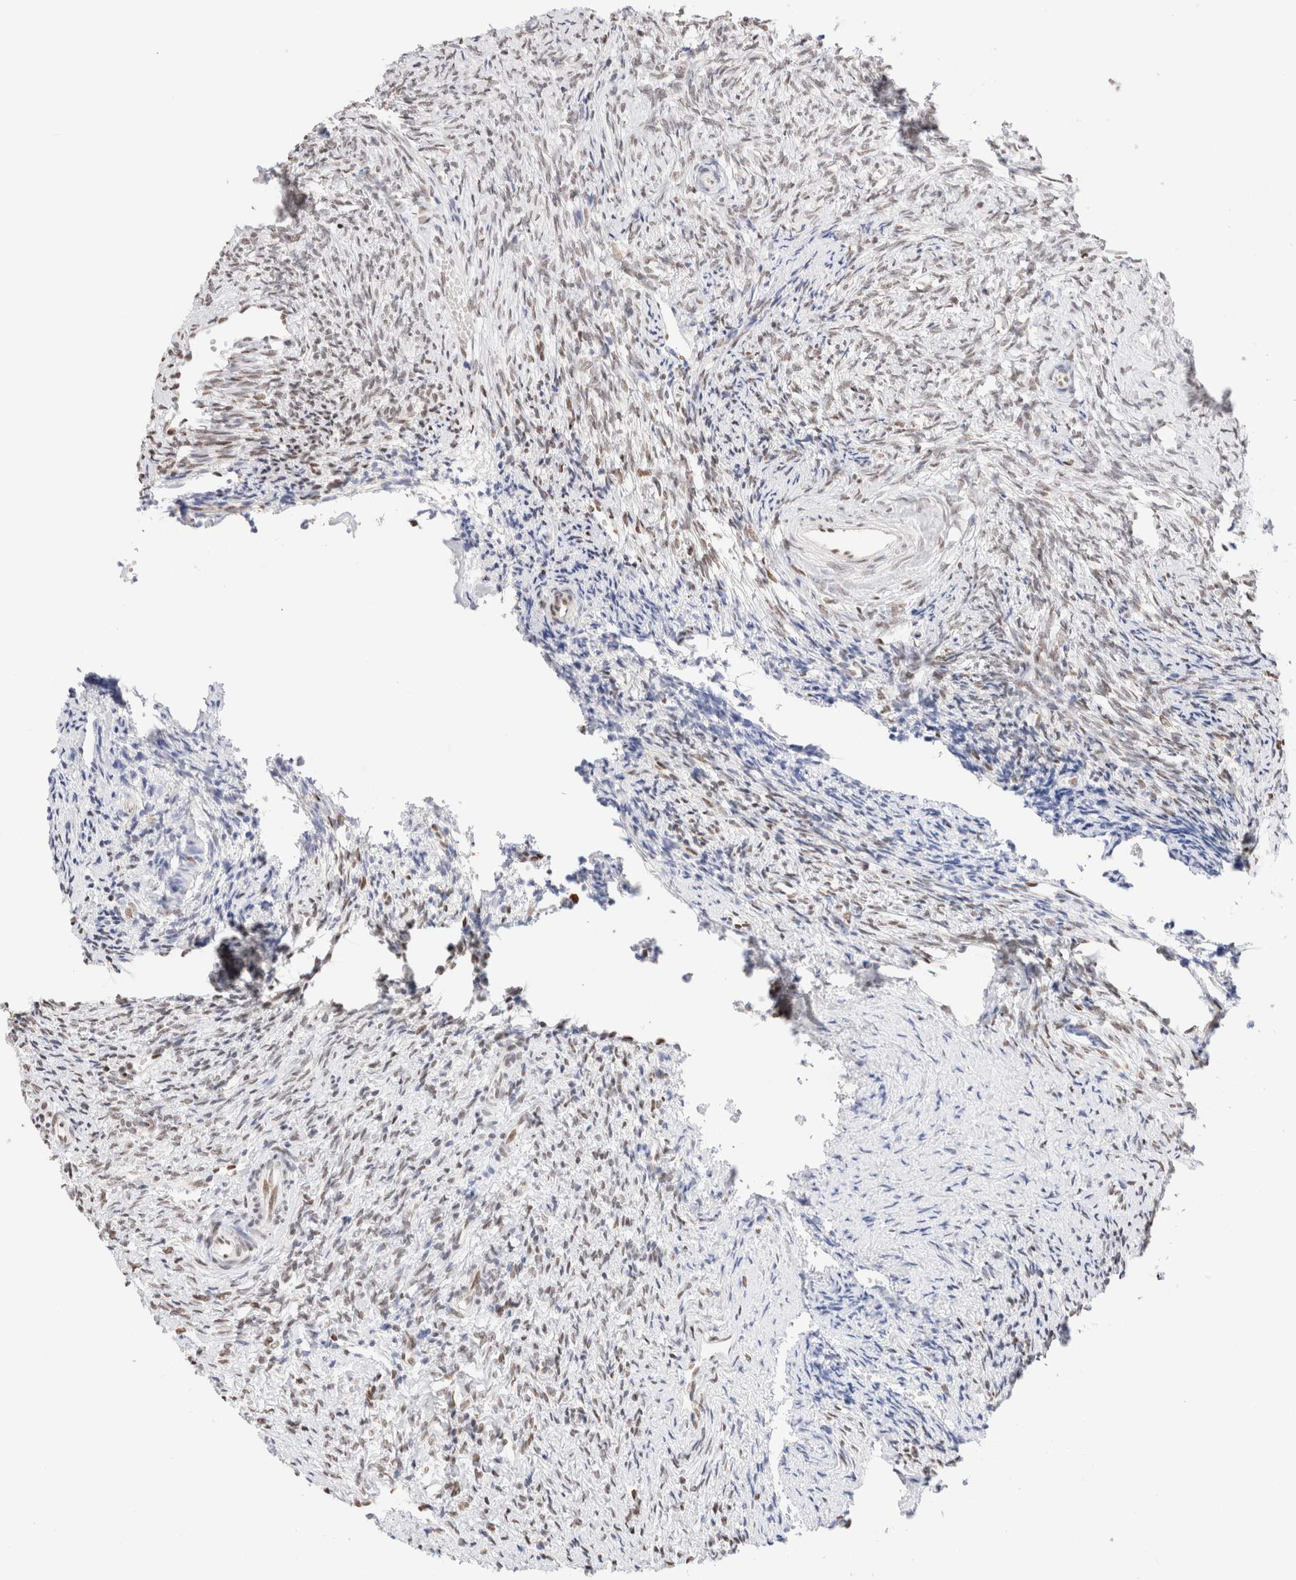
{"staining": {"intensity": "weak", "quantity": "25%-75%", "location": "nuclear"}, "tissue": "ovary", "cell_type": "Ovarian stroma cells", "image_type": "normal", "snomed": [{"axis": "morphology", "description": "Normal tissue, NOS"}, {"axis": "topography", "description": "Ovary"}], "caption": "Immunohistochemical staining of benign human ovary demonstrates weak nuclear protein positivity in approximately 25%-75% of ovarian stroma cells.", "gene": "SUPT3H", "patient": {"sex": "female", "age": 41}}